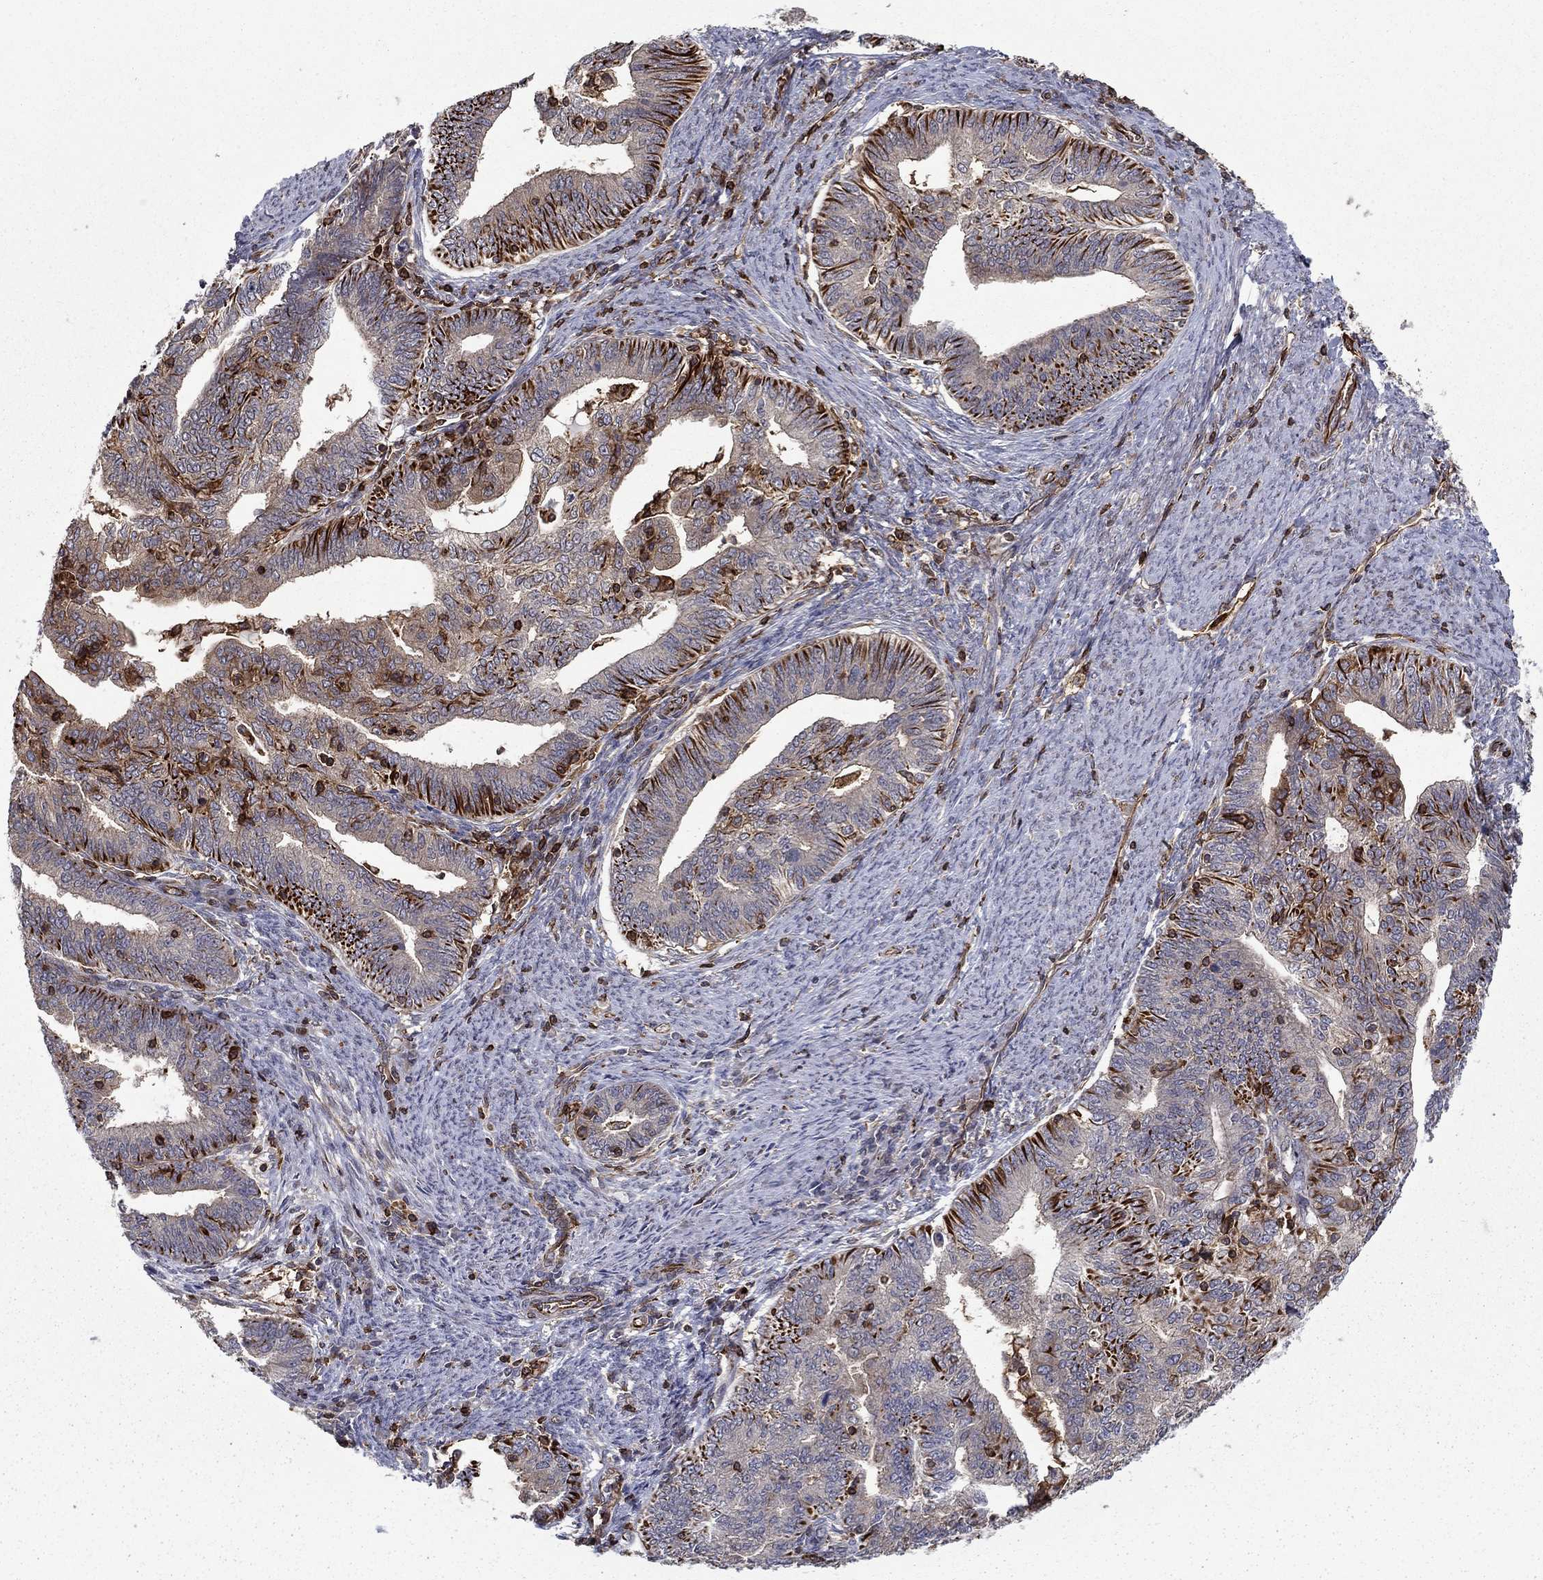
{"staining": {"intensity": "strong", "quantity": "<25%", "location": "cytoplasmic/membranous"}, "tissue": "endometrial cancer", "cell_type": "Tumor cells", "image_type": "cancer", "snomed": [{"axis": "morphology", "description": "Adenocarcinoma, NOS"}, {"axis": "topography", "description": "Endometrium"}], "caption": "A medium amount of strong cytoplasmic/membranous staining is appreciated in approximately <25% of tumor cells in endometrial cancer (adenocarcinoma) tissue. The staining was performed using DAB, with brown indicating positive protein expression. Nuclei are stained blue with hematoxylin.", "gene": "ADM", "patient": {"sex": "female", "age": 82}}